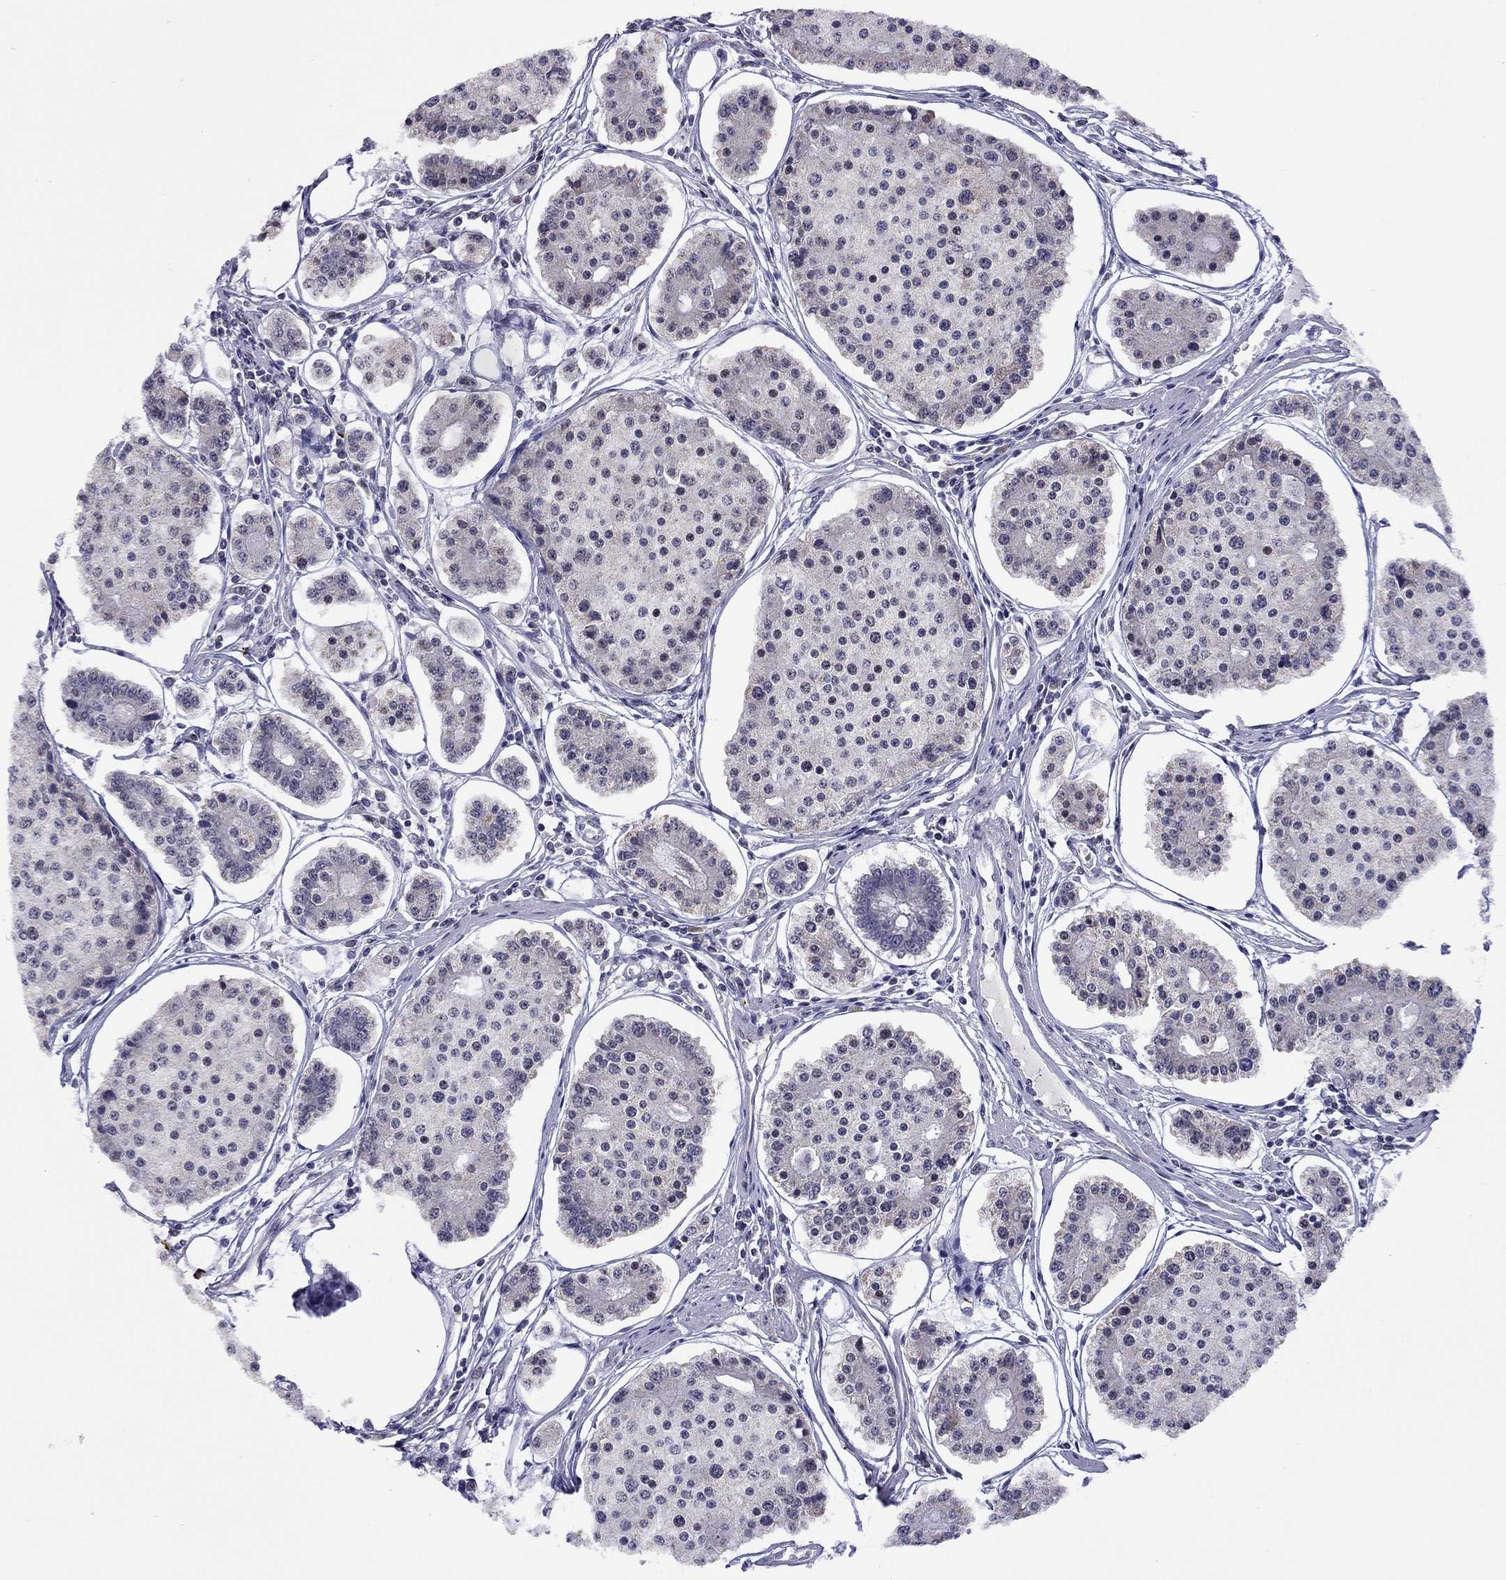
{"staining": {"intensity": "negative", "quantity": "none", "location": "none"}, "tissue": "carcinoid", "cell_type": "Tumor cells", "image_type": "cancer", "snomed": [{"axis": "morphology", "description": "Carcinoid, malignant, NOS"}, {"axis": "topography", "description": "Small intestine"}], "caption": "This is an immunohistochemistry (IHC) histopathology image of carcinoid. There is no positivity in tumor cells.", "gene": "HES5", "patient": {"sex": "female", "age": 65}}